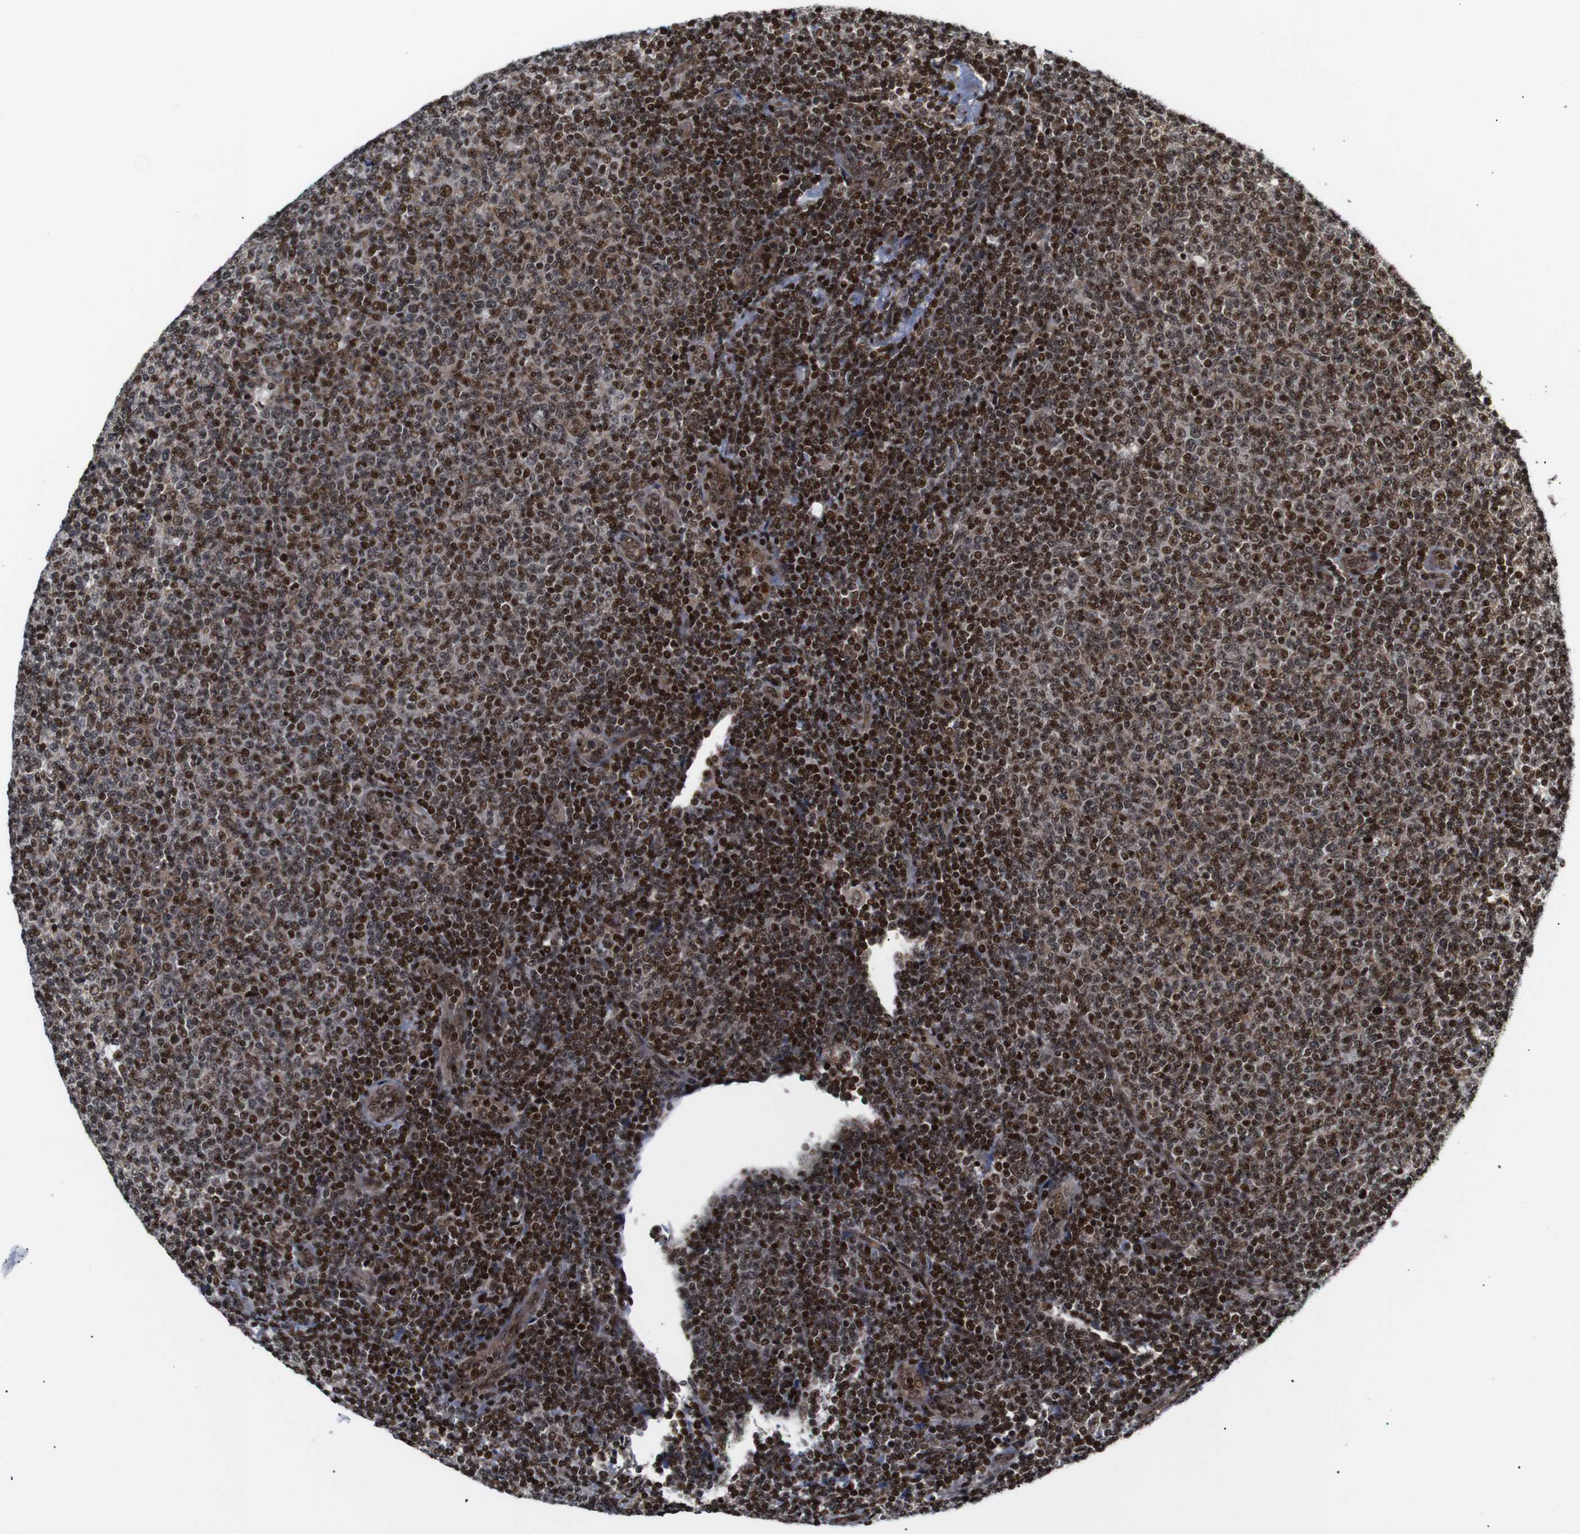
{"staining": {"intensity": "strong", "quantity": ">75%", "location": "nuclear"}, "tissue": "lymphoma", "cell_type": "Tumor cells", "image_type": "cancer", "snomed": [{"axis": "morphology", "description": "Malignant lymphoma, non-Hodgkin's type, Low grade"}, {"axis": "topography", "description": "Lymph node"}], "caption": "Strong nuclear protein staining is present in approximately >75% of tumor cells in malignant lymphoma, non-Hodgkin's type (low-grade). Using DAB (3,3'-diaminobenzidine) (brown) and hematoxylin (blue) stains, captured at high magnification using brightfield microscopy.", "gene": "KIF23", "patient": {"sex": "male", "age": 66}}